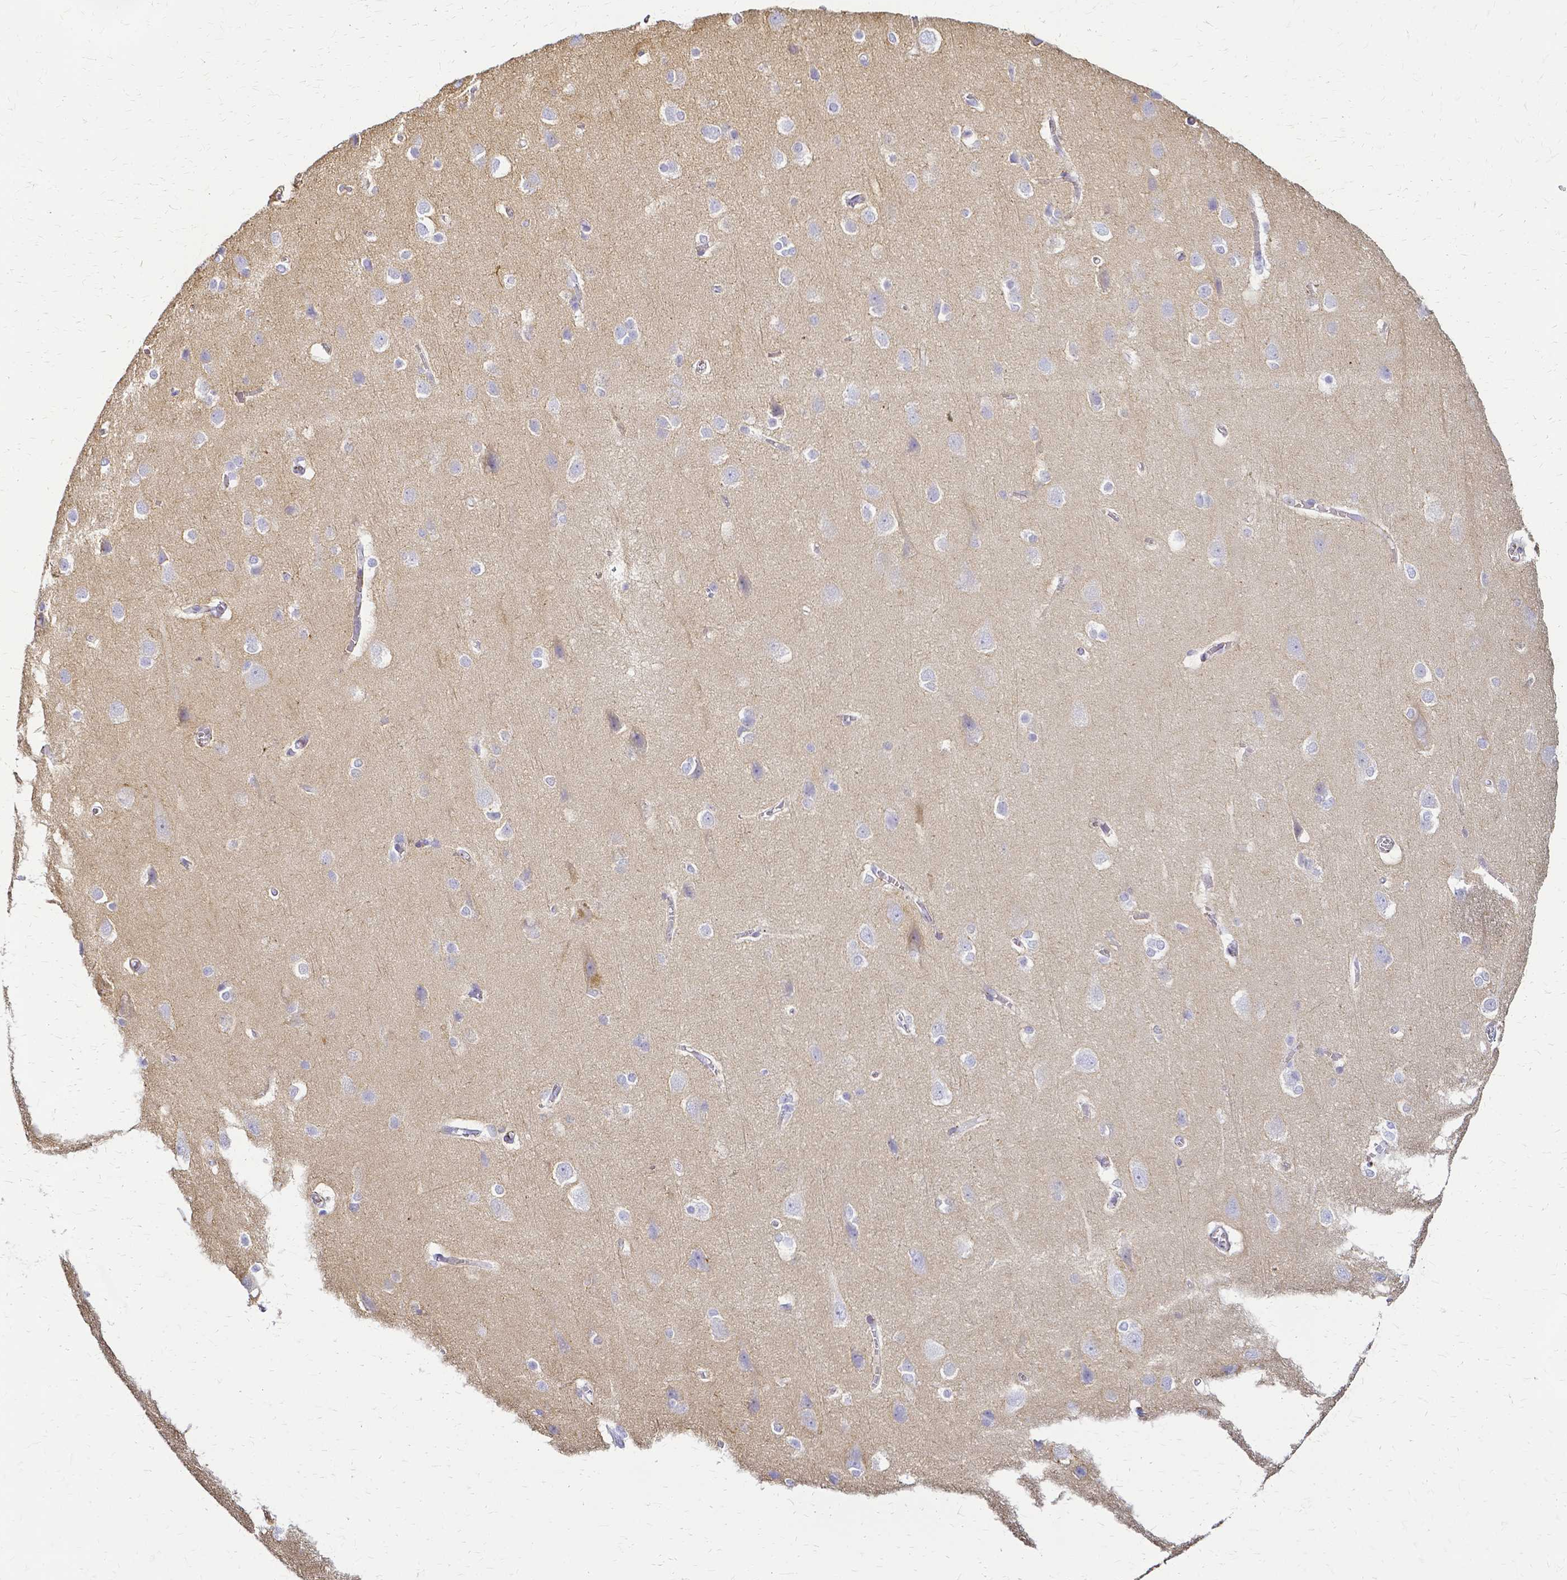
{"staining": {"intensity": "negative", "quantity": "none", "location": "none"}, "tissue": "cerebral cortex", "cell_type": "Endothelial cells", "image_type": "normal", "snomed": [{"axis": "morphology", "description": "Normal tissue, NOS"}, {"axis": "topography", "description": "Cerebral cortex"}], "caption": "This is an immunohistochemistry (IHC) image of unremarkable human cerebral cortex. There is no expression in endothelial cells.", "gene": "HSPA12A", "patient": {"sex": "male", "age": 37}}